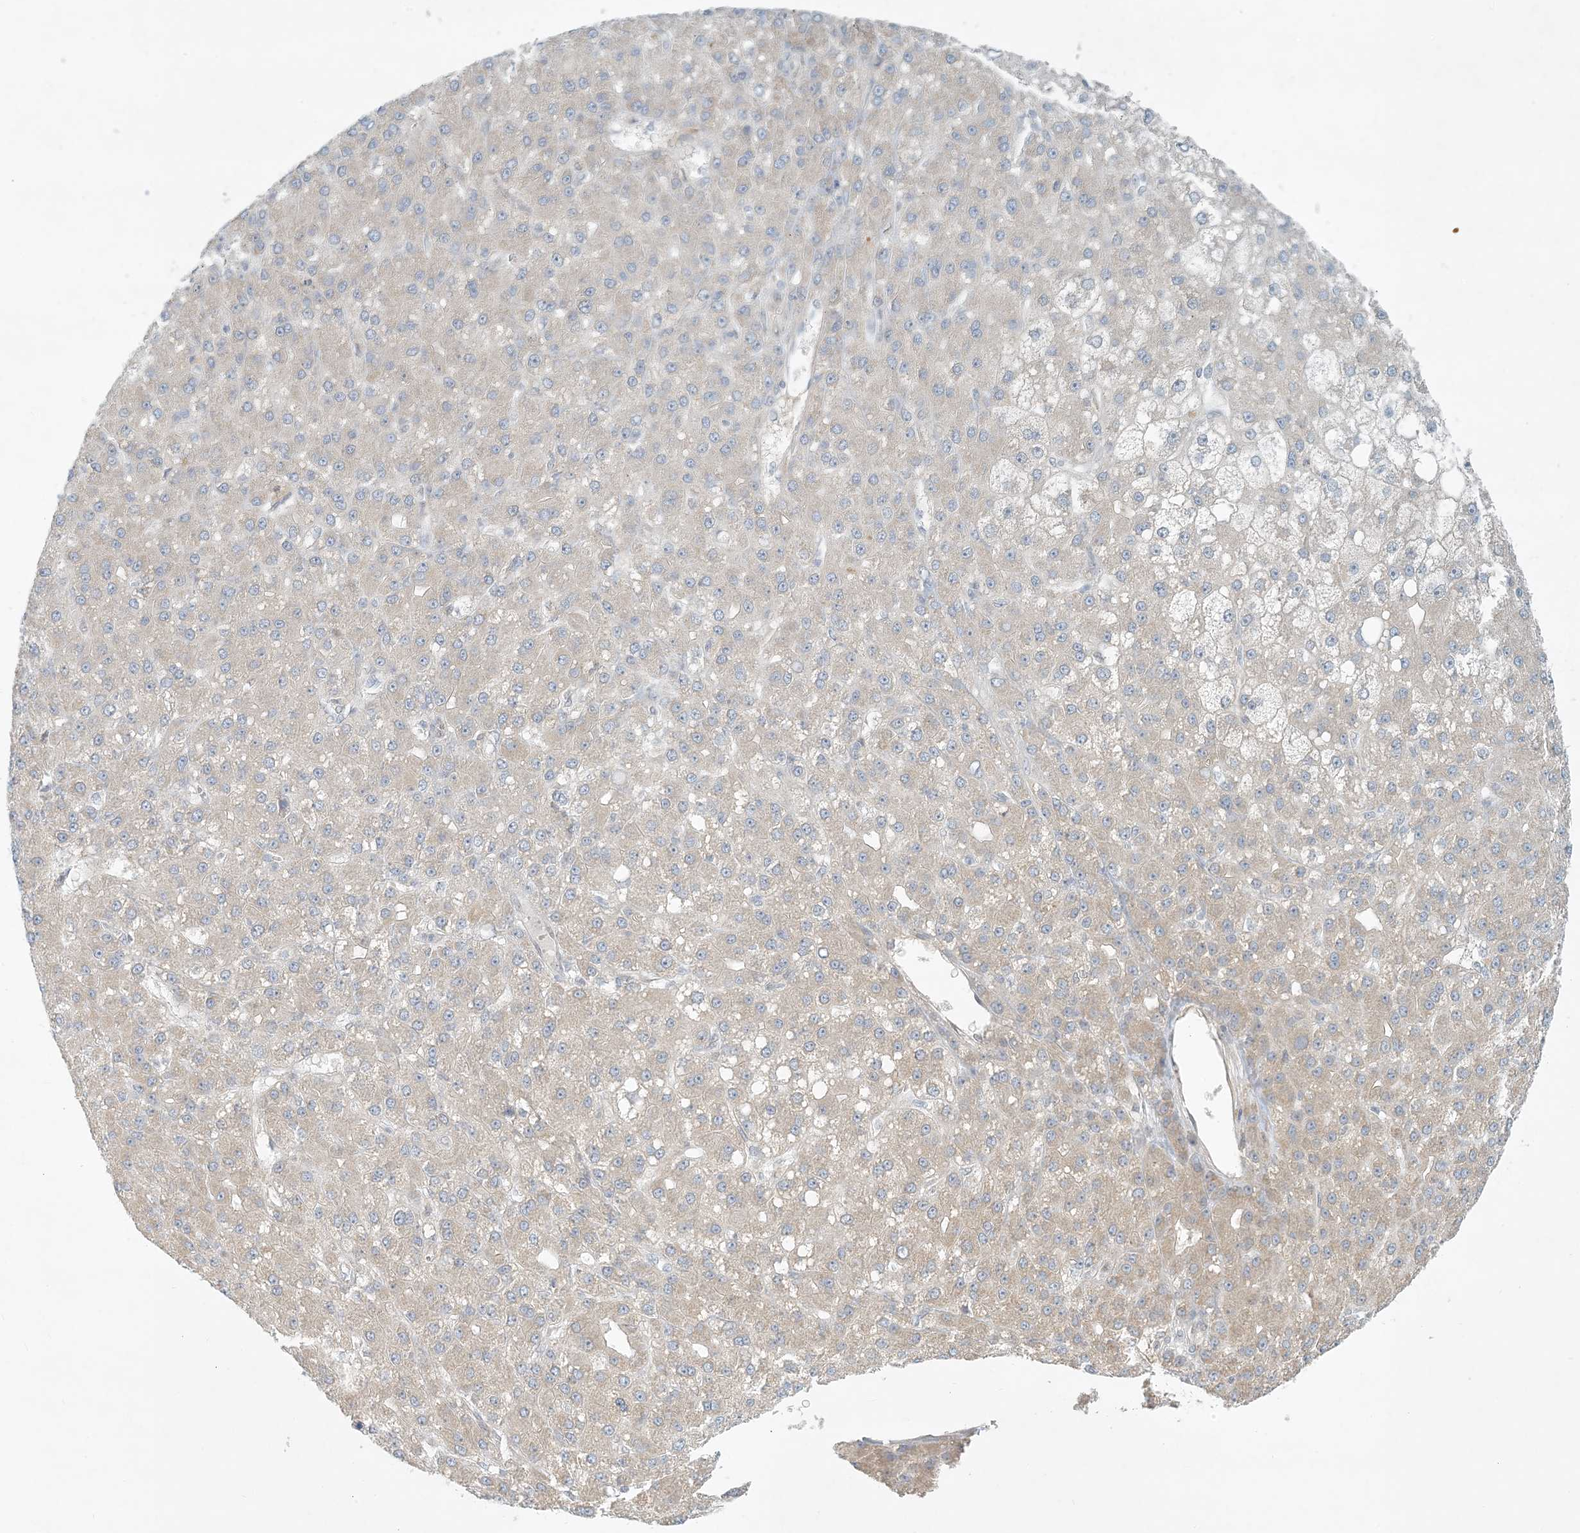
{"staining": {"intensity": "weak", "quantity": "<25%", "location": "cytoplasmic/membranous"}, "tissue": "liver cancer", "cell_type": "Tumor cells", "image_type": "cancer", "snomed": [{"axis": "morphology", "description": "Carcinoma, Hepatocellular, NOS"}, {"axis": "topography", "description": "Liver"}], "caption": "Immunohistochemical staining of human liver cancer (hepatocellular carcinoma) reveals no significant positivity in tumor cells.", "gene": "OBI1", "patient": {"sex": "male", "age": 67}}